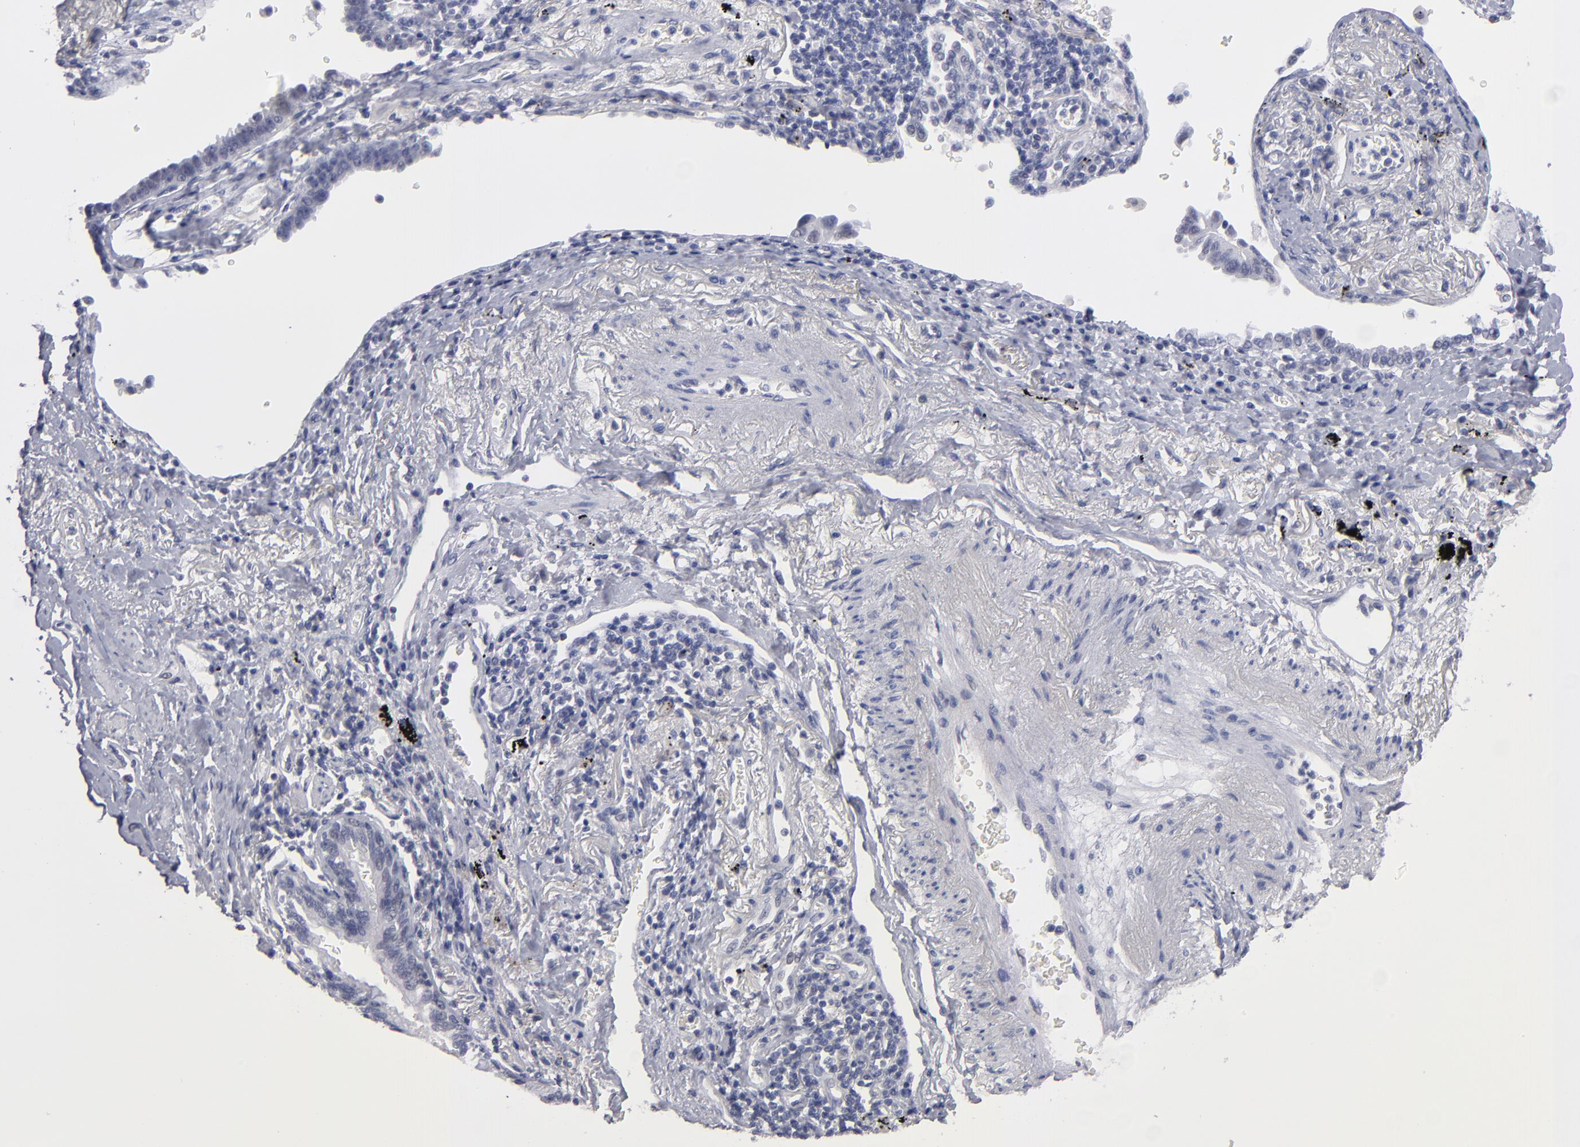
{"staining": {"intensity": "weak", "quantity": "<25%", "location": "nuclear"}, "tissue": "lung cancer", "cell_type": "Tumor cells", "image_type": "cancer", "snomed": [{"axis": "morphology", "description": "Adenocarcinoma, NOS"}, {"axis": "topography", "description": "Lung"}], "caption": "A micrograph of human lung cancer (adenocarcinoma) is negative for staining in tumor cells.", "gene": "TEX11", "patient": {"sex": "female", "age": 64}}